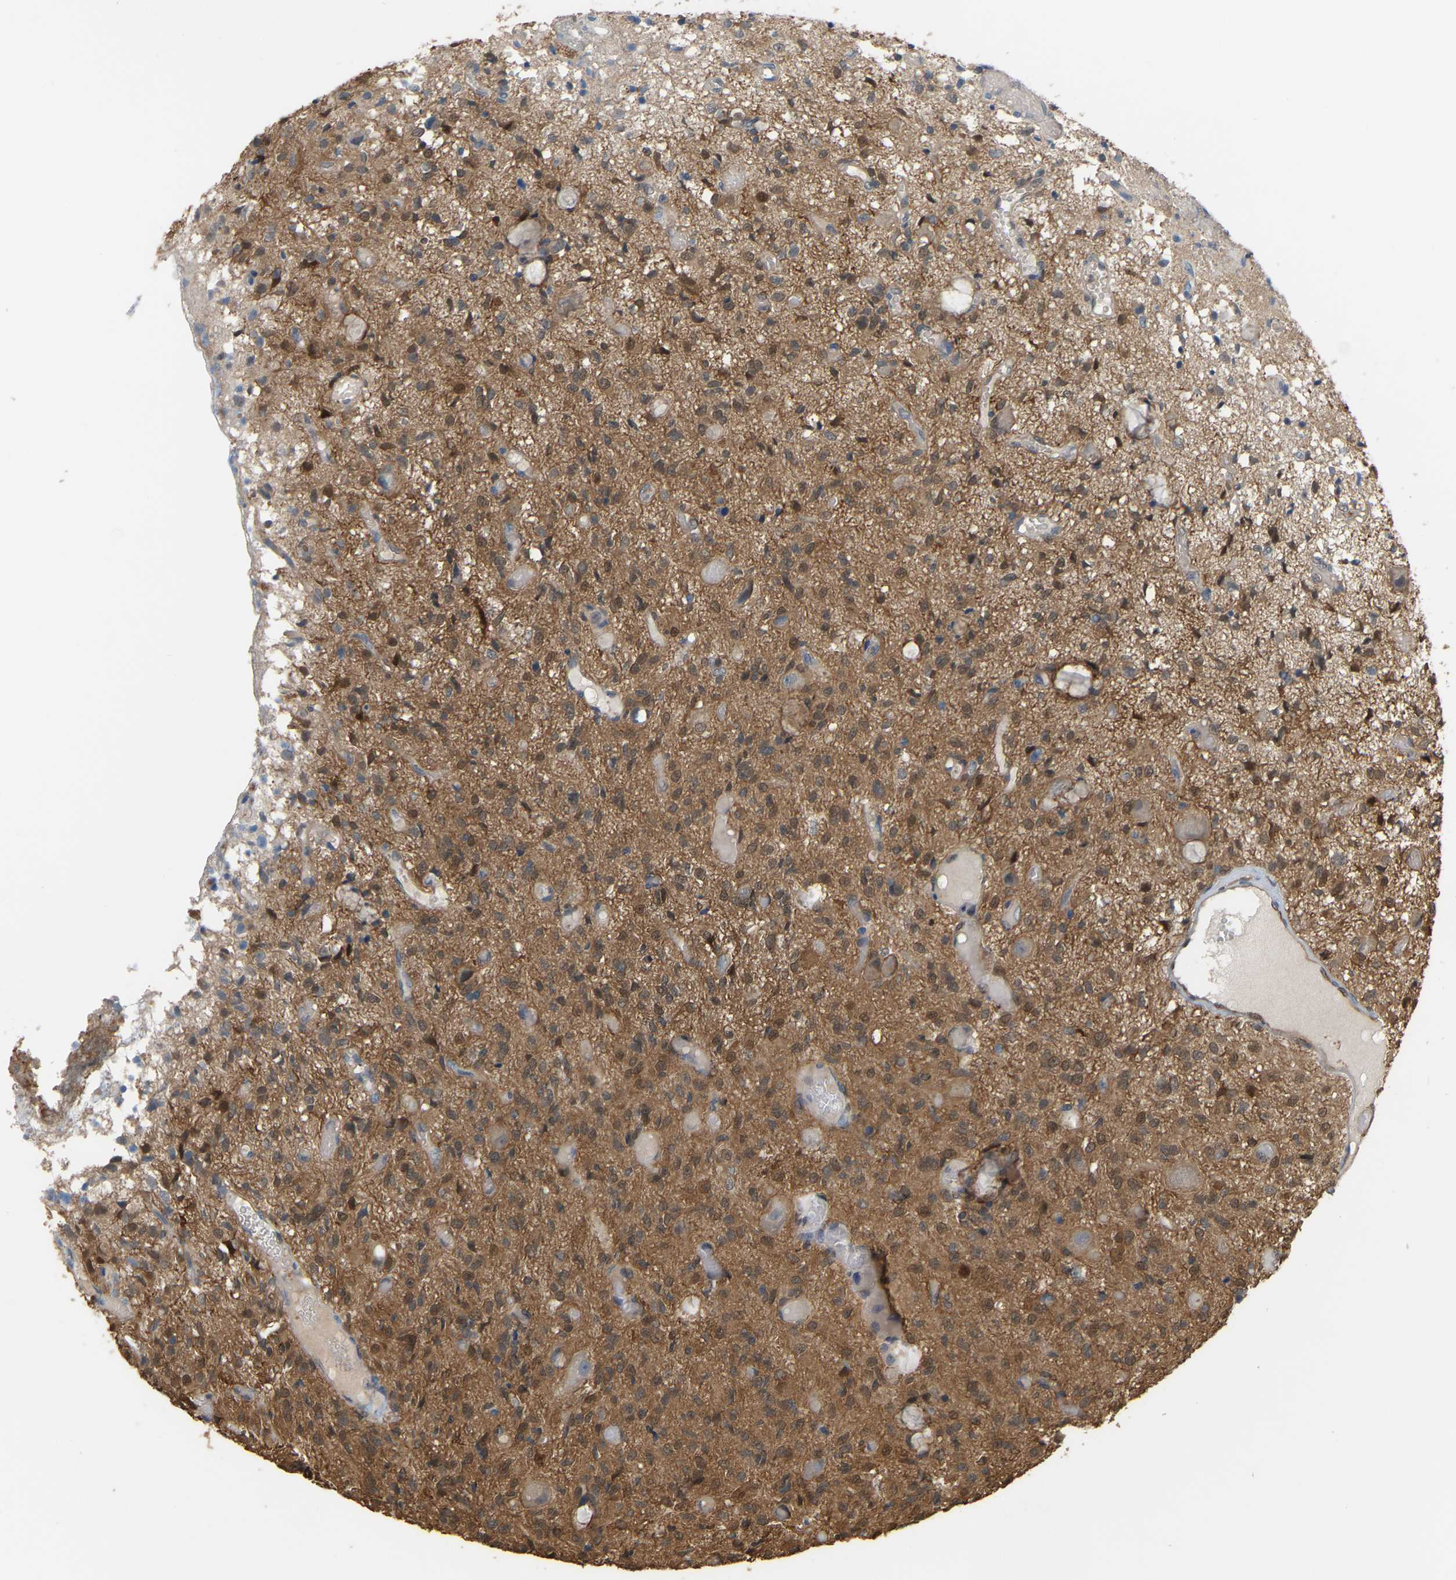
{"staining": {"intensity": "moderate", "quantity": ">75%", "location": "cytoplasmic/membranous"}, "tissue": "glioma", "cell_type": "Tumor cells", "image_type": "cancer", "snomed": [{"axis": "morphology", "description": "Glioma, malignant, High grade"}, {"axis": "topography", "description": "Brain"}], "caption": "Immunohistochemical staining of glioma shows medium levels of moderate cytoplasmic/membranous expression in about >75% of tumor cells.", "gene": "MTPN", "patient": {"sex": "female", "age": 59}}